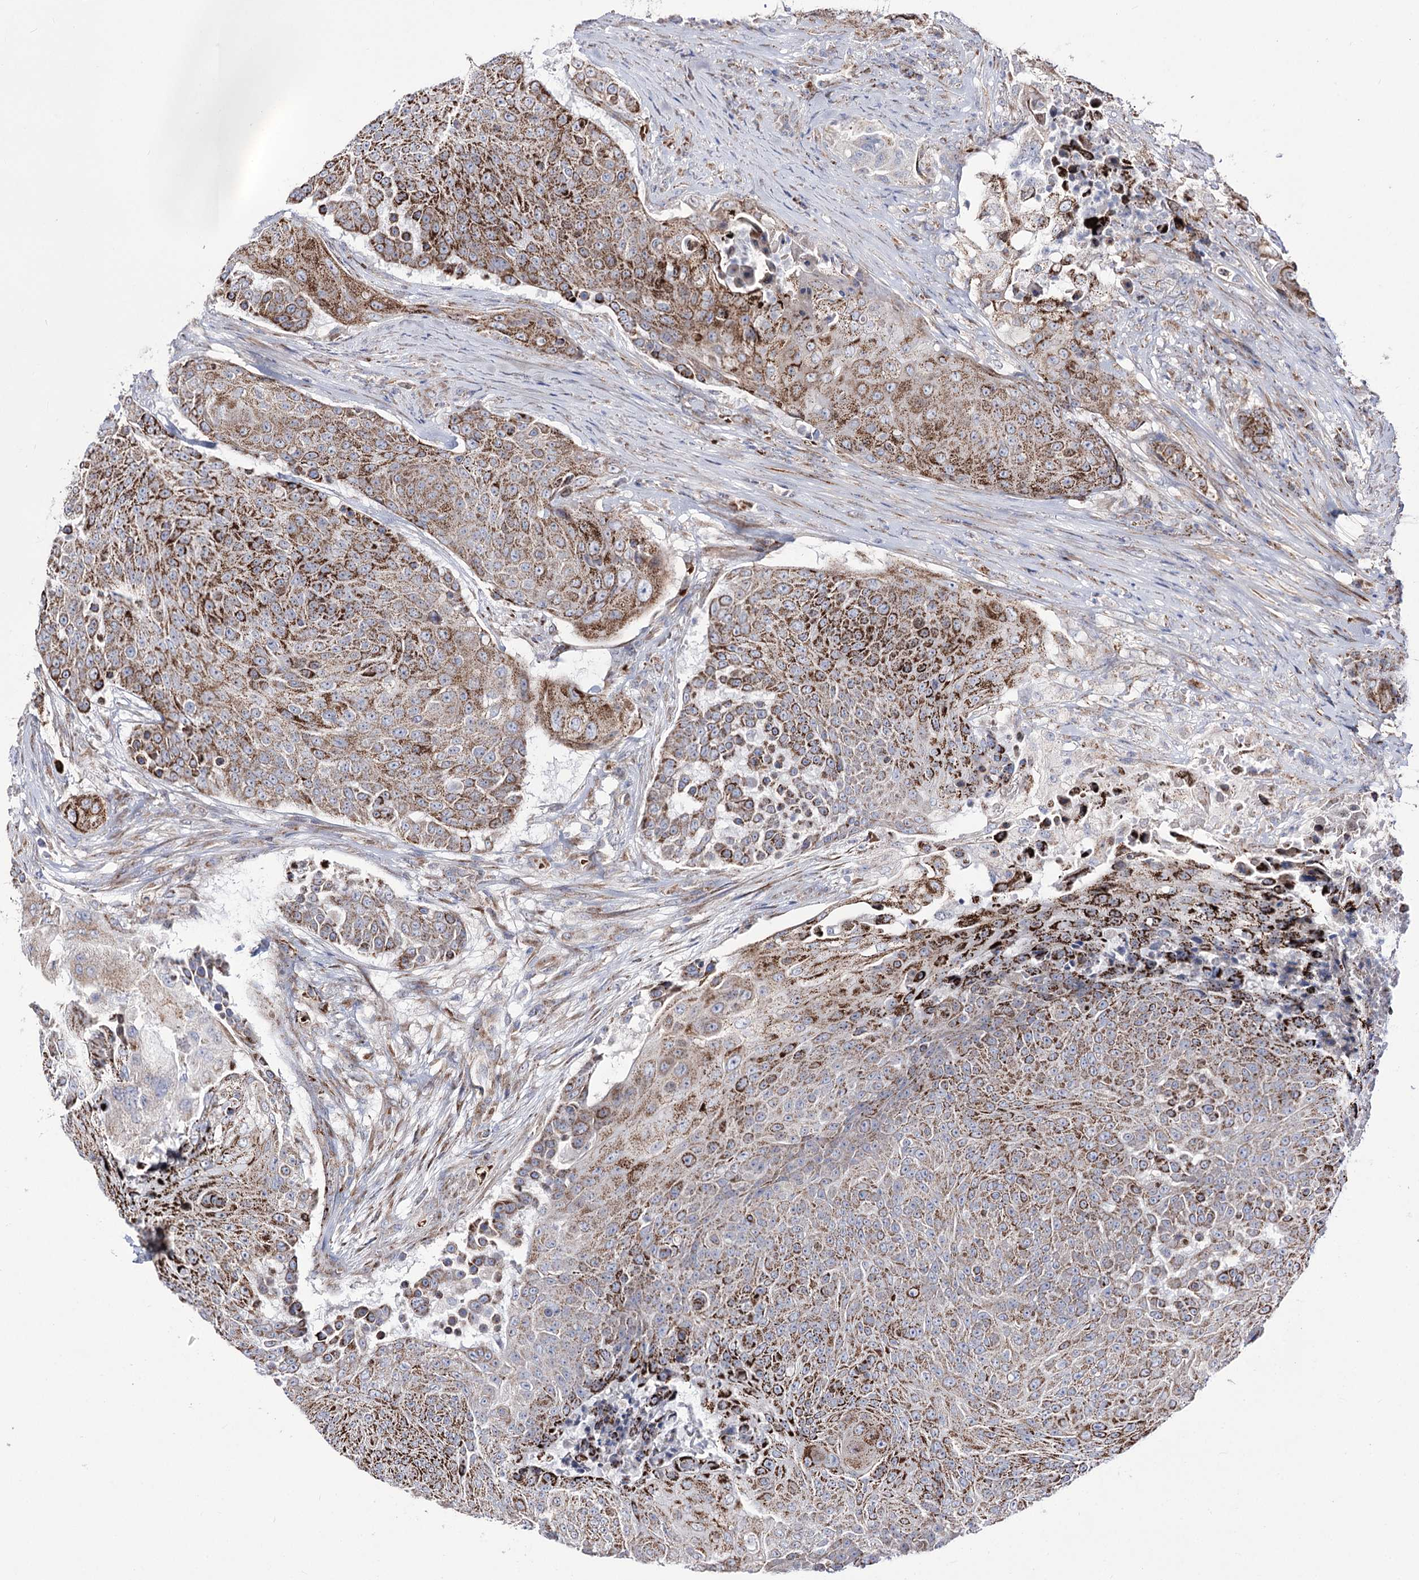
{"staining": {"intensity": "strong", "quantity": ">75%", "location": "cytoplasmic/membranous"}, "tissue": "urothelial cancer", "cell_type": "Tumor cells", "image_type": "cancer", "snomed": [{"axis": "morphology", "description": "Urothelial carcinoma, High grade"}, {"axis": "topography", "description": "Urinary bladder"}], "caption": "Immunohistochemical staining of human urothelial cancer exhibits high levels of strong cytoplasmic/membranous staining in approximately >75% of tumor cells. Using DAB (brown) and hematoxylin (blue) stains, captured at high magnification using brightfield microscopy.", "gene": "OSBPL5", "patient": {"sex": "female", "age": 63}}